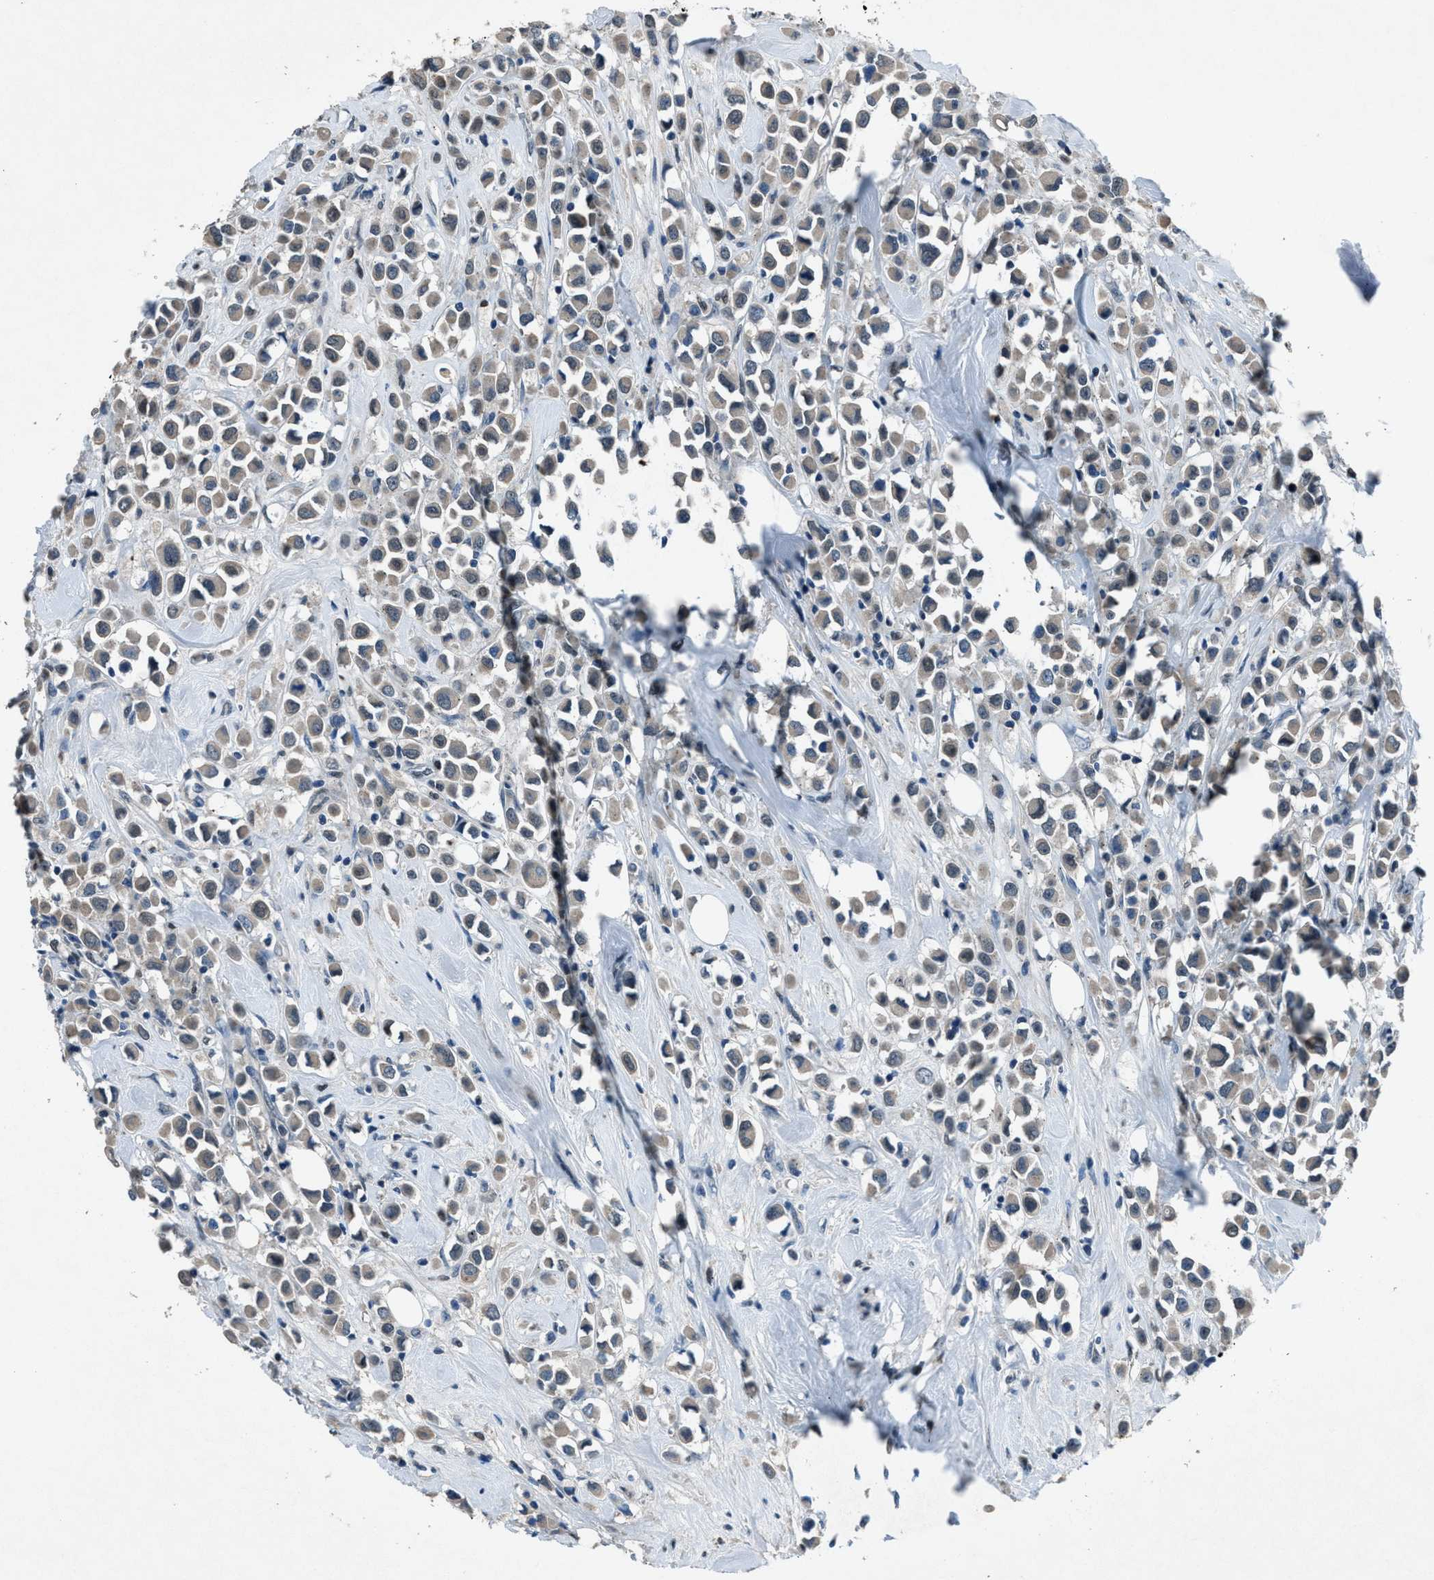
{"staining": {"intensity": "weak", "quantity": ">75%", "location": "cytoplasmic/membranous"}, "tissue": "breast cancer", "cell_type": "Tumor cells", "image_type": "cancer", "snomed": [{"axis": "morphology", "description": "Duct carcinoma"}, {"axis": "topography", "description": "Breast"}], "caption": "Tumor cells show weak cytoplasmic/membranous staining in approximately >75% of cells in breast cancer. (Brightfield microscopy of DAB IHC at high magnification).", "gene": "DUSP19", "patient": {"sex": "female", "age": 61}}